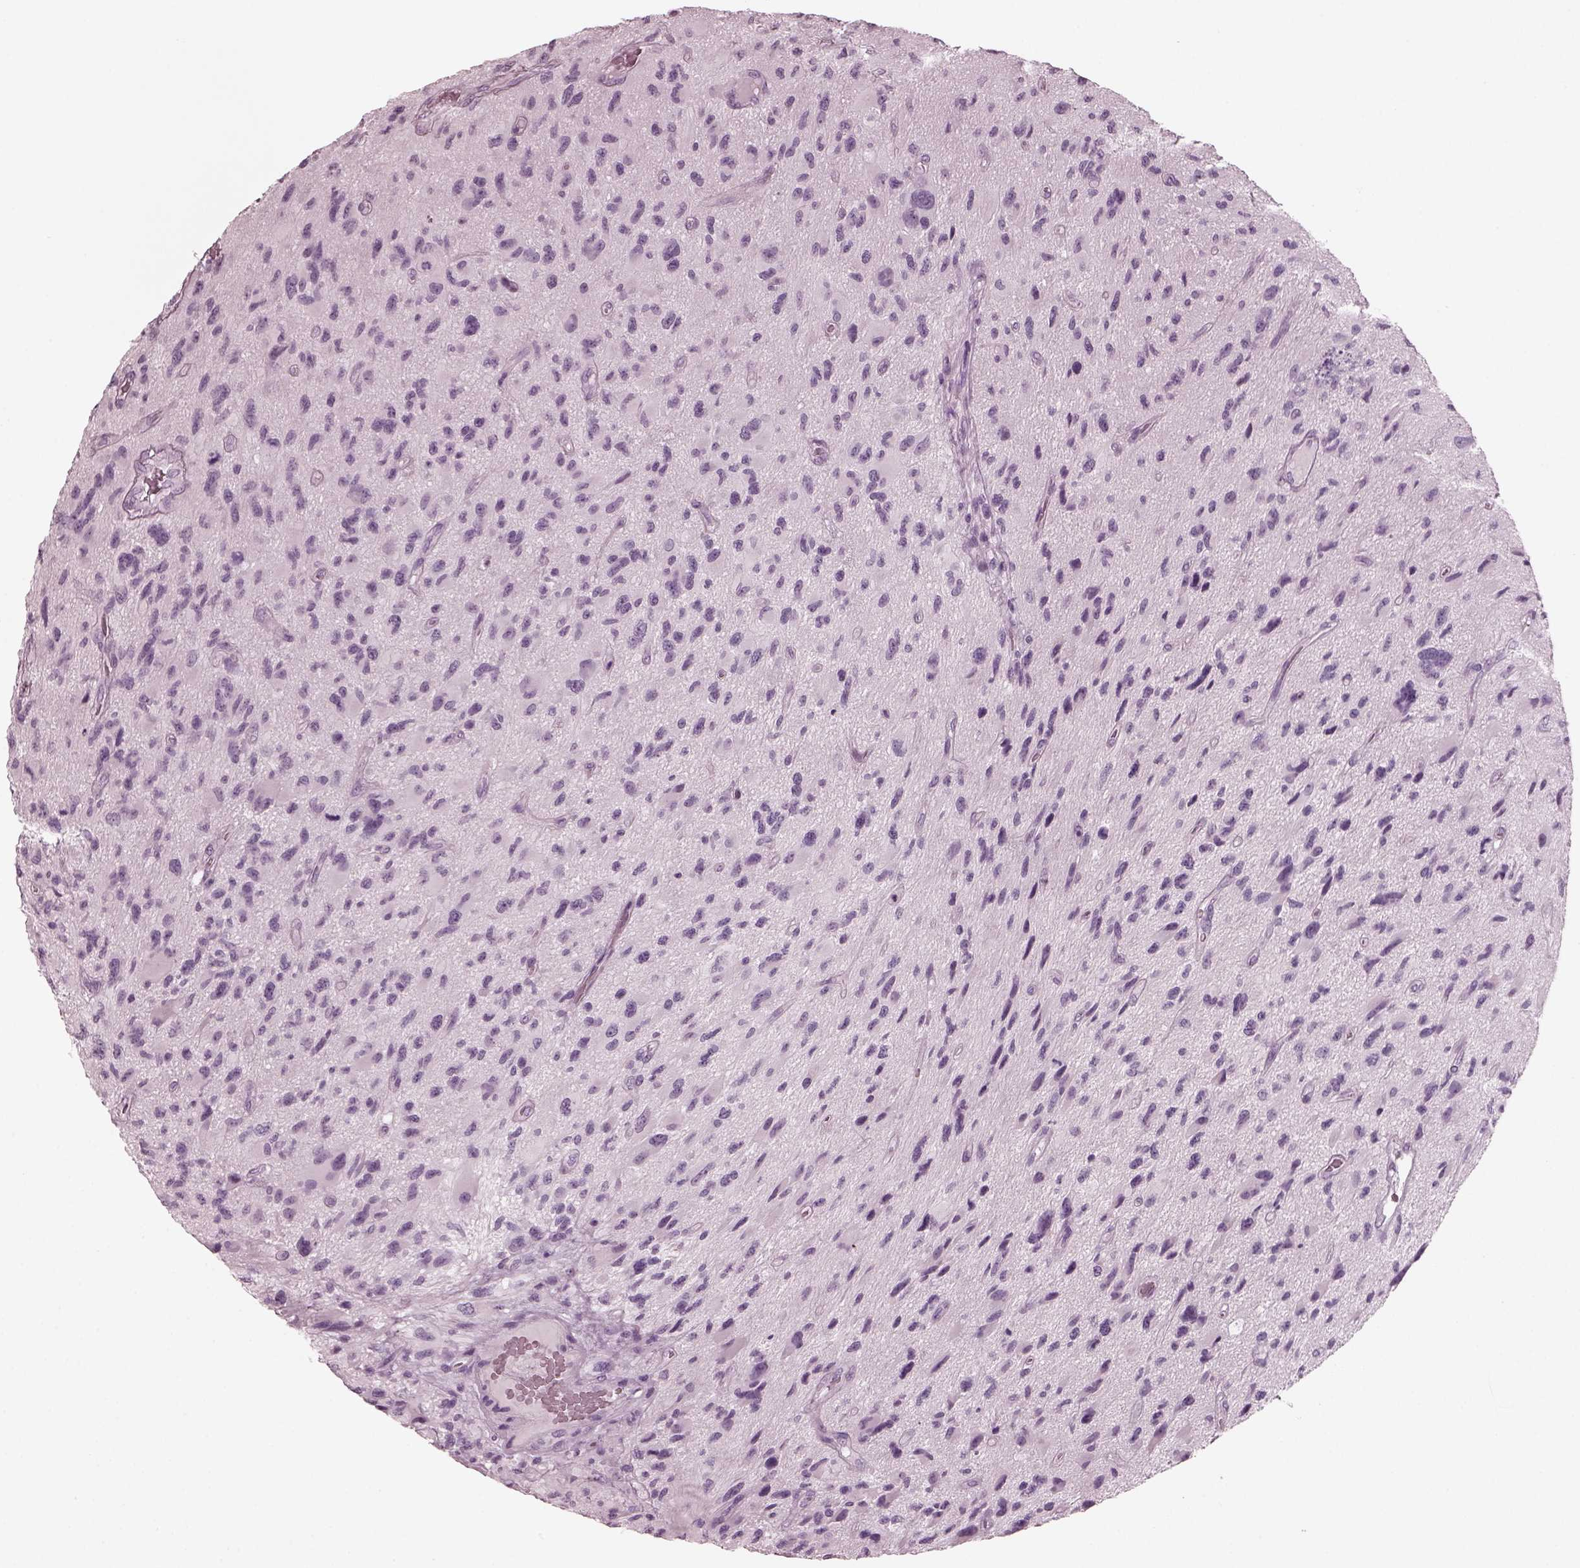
{"staining": {"intensity": "negative", "quantity": "none", "location": "none"}, "tissue": "glioma", "cell_type": "Tumor cells", "image_type": "cancer", "snomed": [{"axis": "morphology", "description": "Glioma, malignant, NOS"}, {"axis": "morphology", "description": "Glioma, malignant, High grade"}, {"axis": "topography", "description": "Brain"}], "caption": "Glioma was stained to show a protein in brown. There is no significant expression in tumor cells. The staining is performed using DAB brown chromogen with nuclei counter-stained in using hematoxylin.", "gene": "RCVRN", "patient": {"sex": "female", "age": 71}}